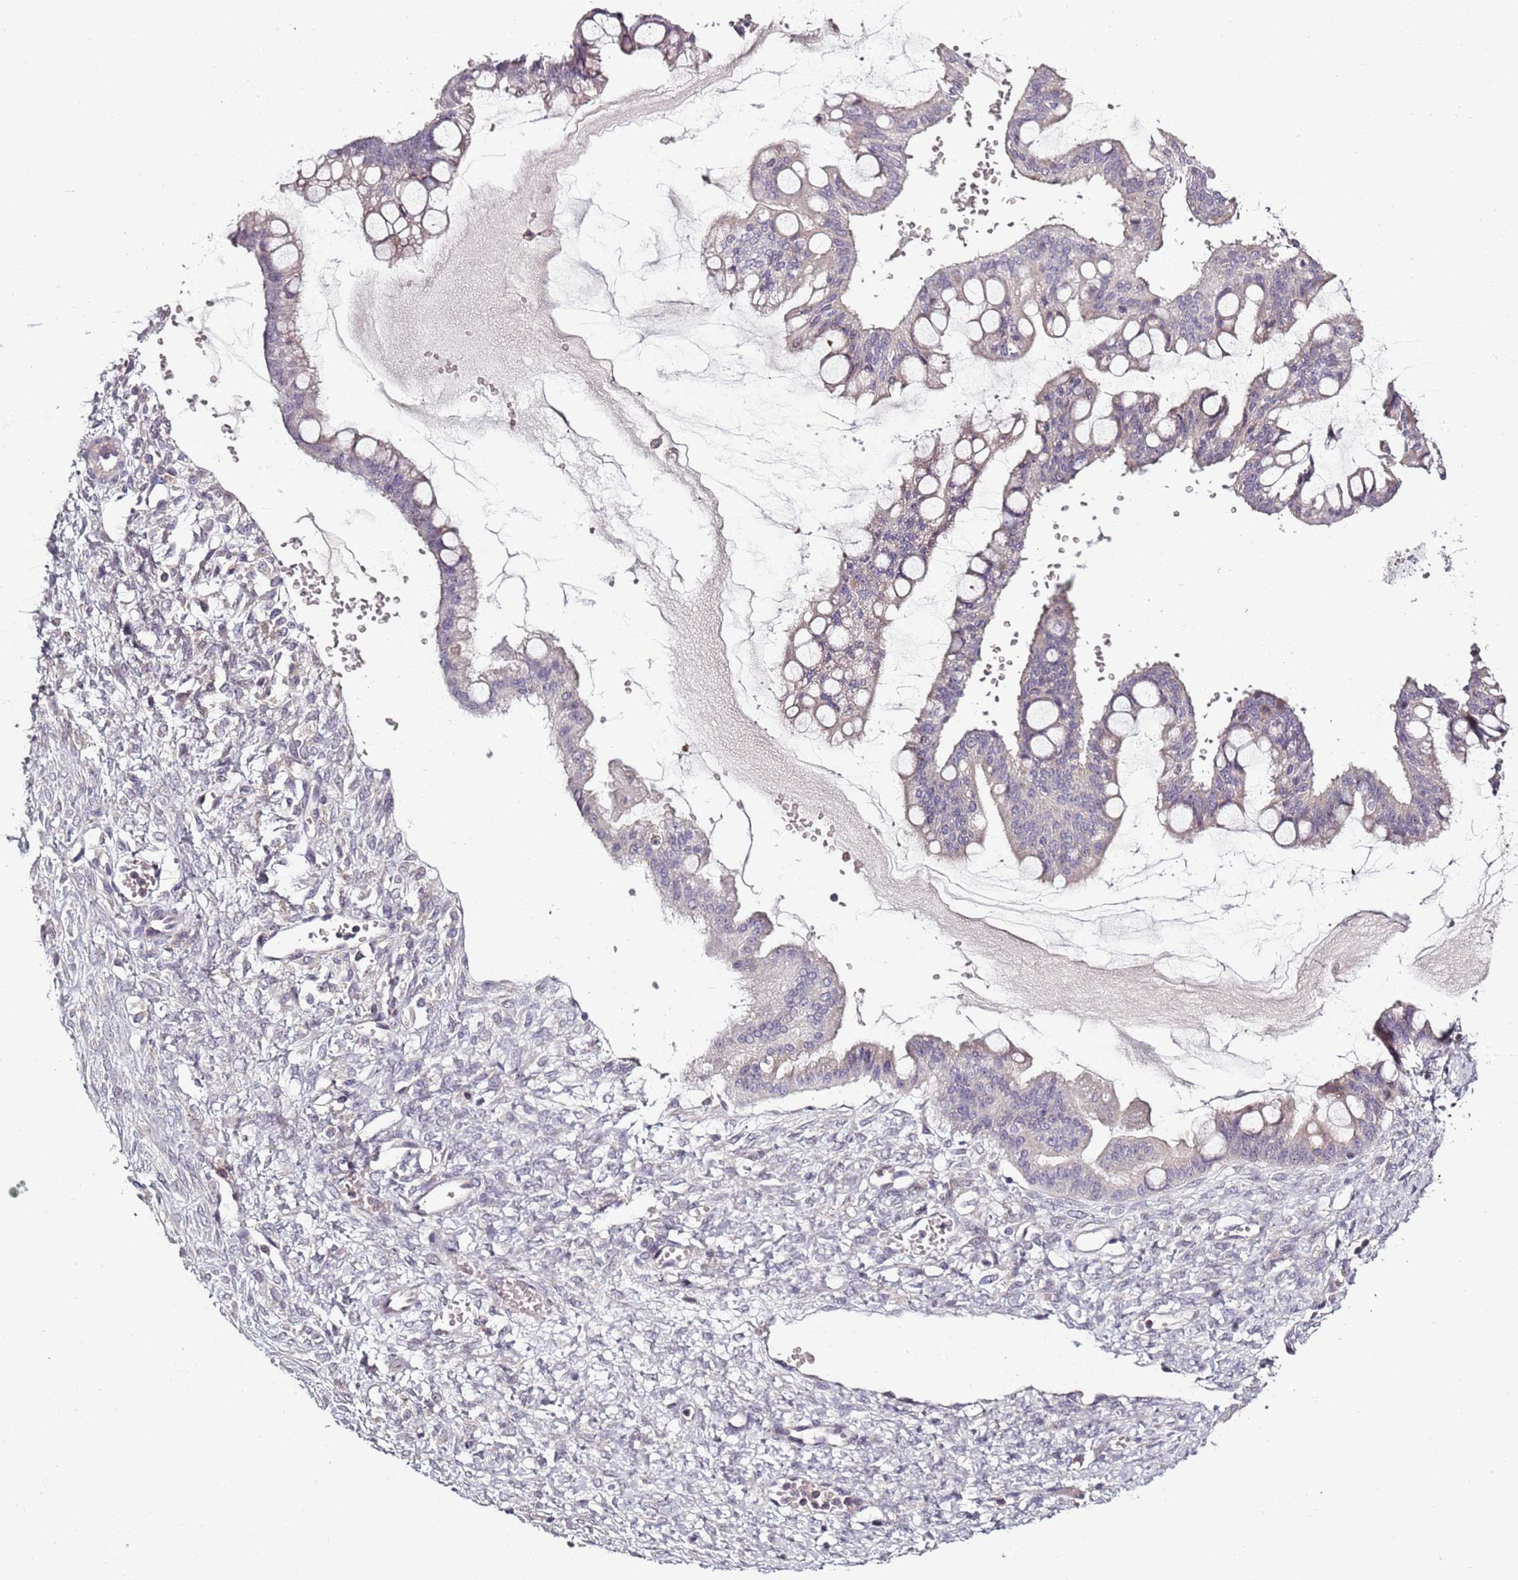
{"staining": {"intensity": "negative", "quantity": "none", "location": "none"}, "tissue": "ovarian cancer", "cell_type": "Tumor cells", "image_type": "cancer", "snomed": [{"axis": "morphology", "description": "Cystadenocarcinoma, mucinous, NOS"}, {"axis": "topography", "description": "Ovary"}], "caption": "This is an immunohistochemistry micrograph of human ovarian cancer. There is no staining in tumor cells.", "gene": "CC2D2B", "patient": {"sex": "female", "age": 73}}